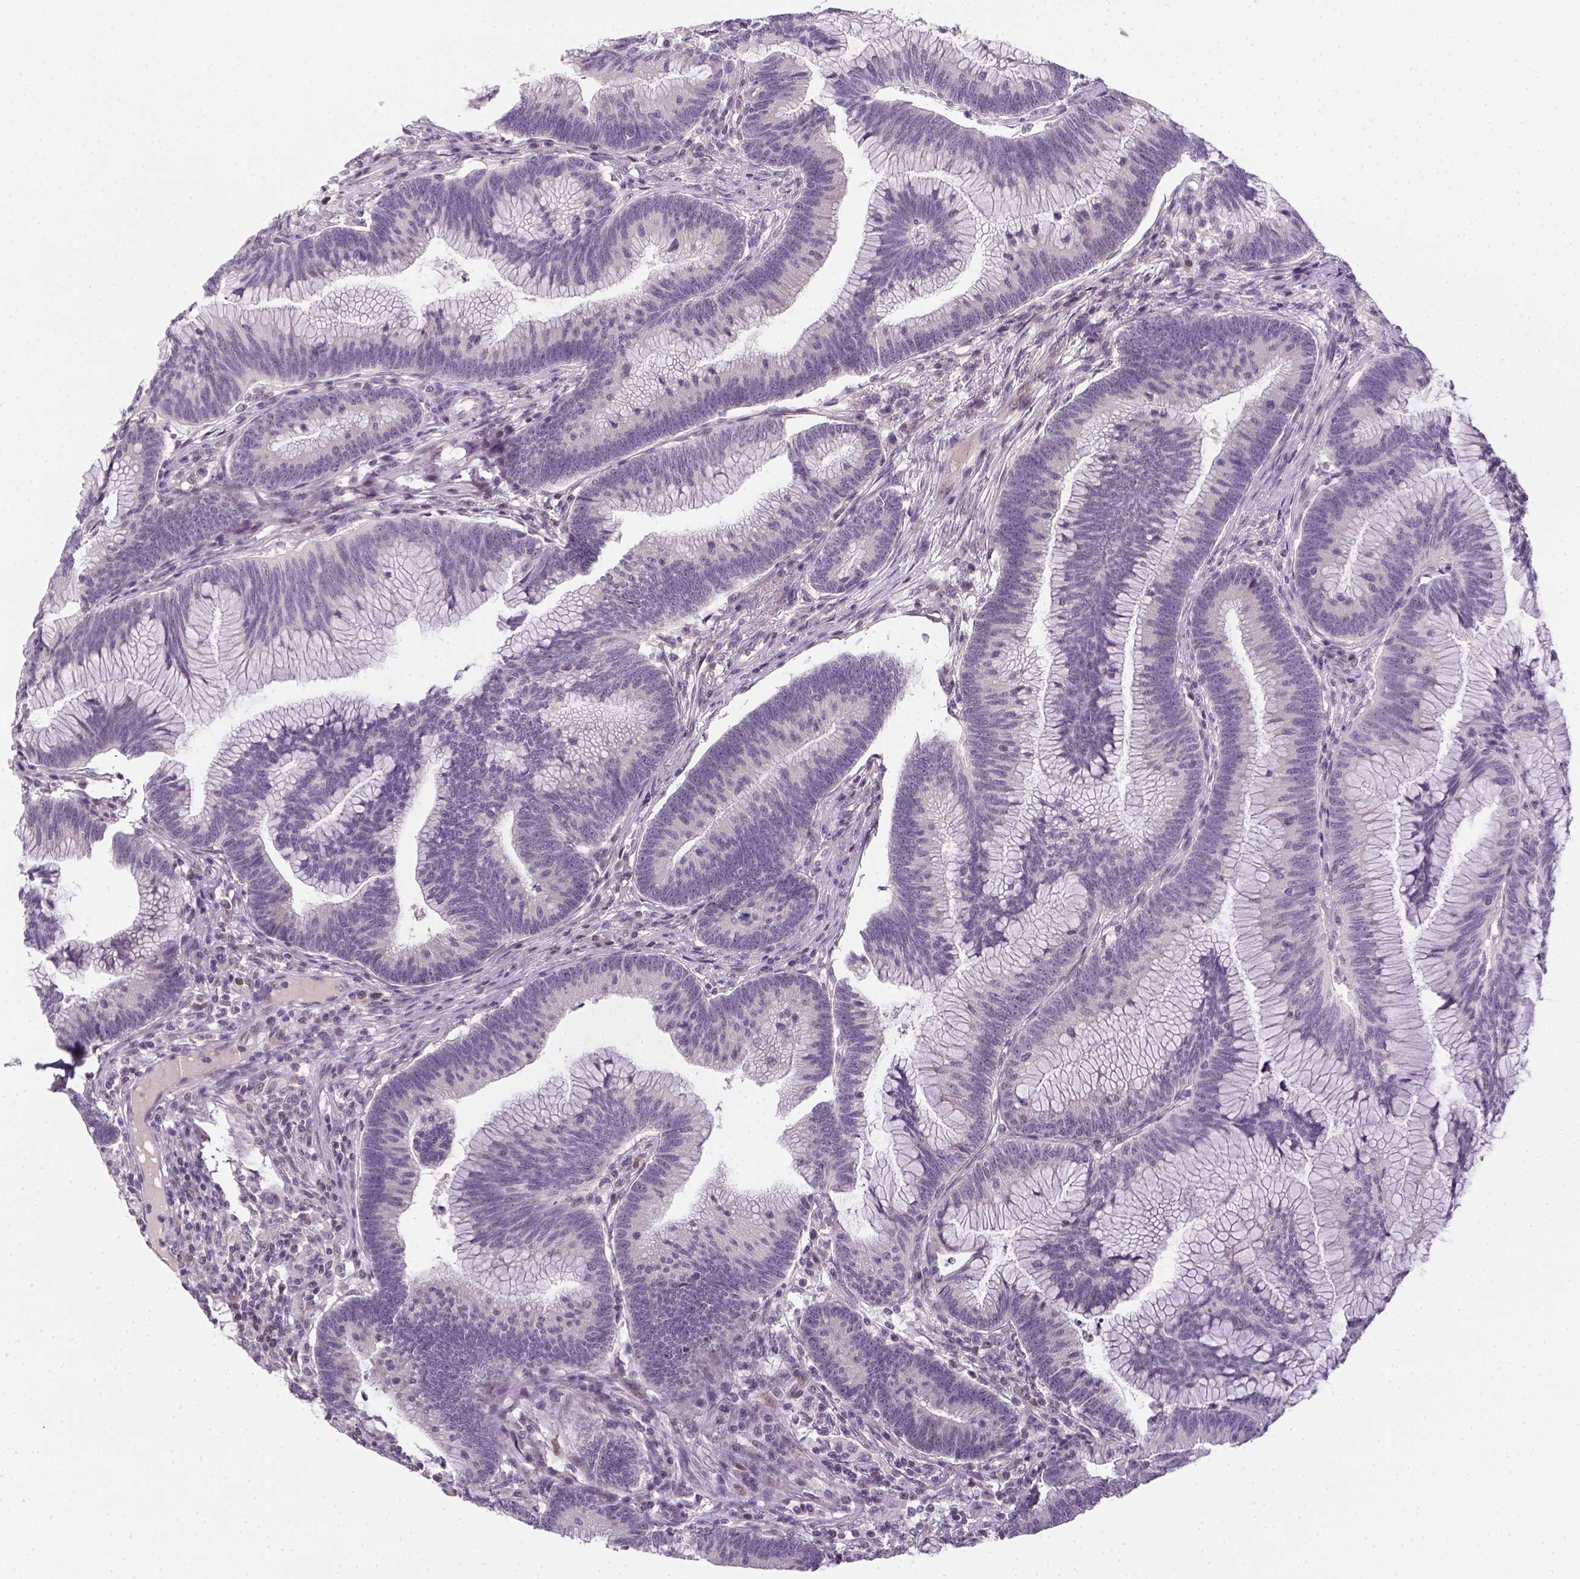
{"staining": {"intensity": "negative", "quantity": "none", "location": "none"}, "tissue": "colorectal cancer", "cell_type": "Tumor cells", "image_type": "cancer", "snomed": [{"axis": "morphology", "description": "Adenocarcinoma, NOS"}, {"axis": "topography", "description": "Colon"}], "caption": "Histopathology image shows no protein positivity in tumor cells of adenocarcinoma (colorectal) tissue.", "gene": "MAGEB3", "patient": {"sex": "female", "age": 78}}